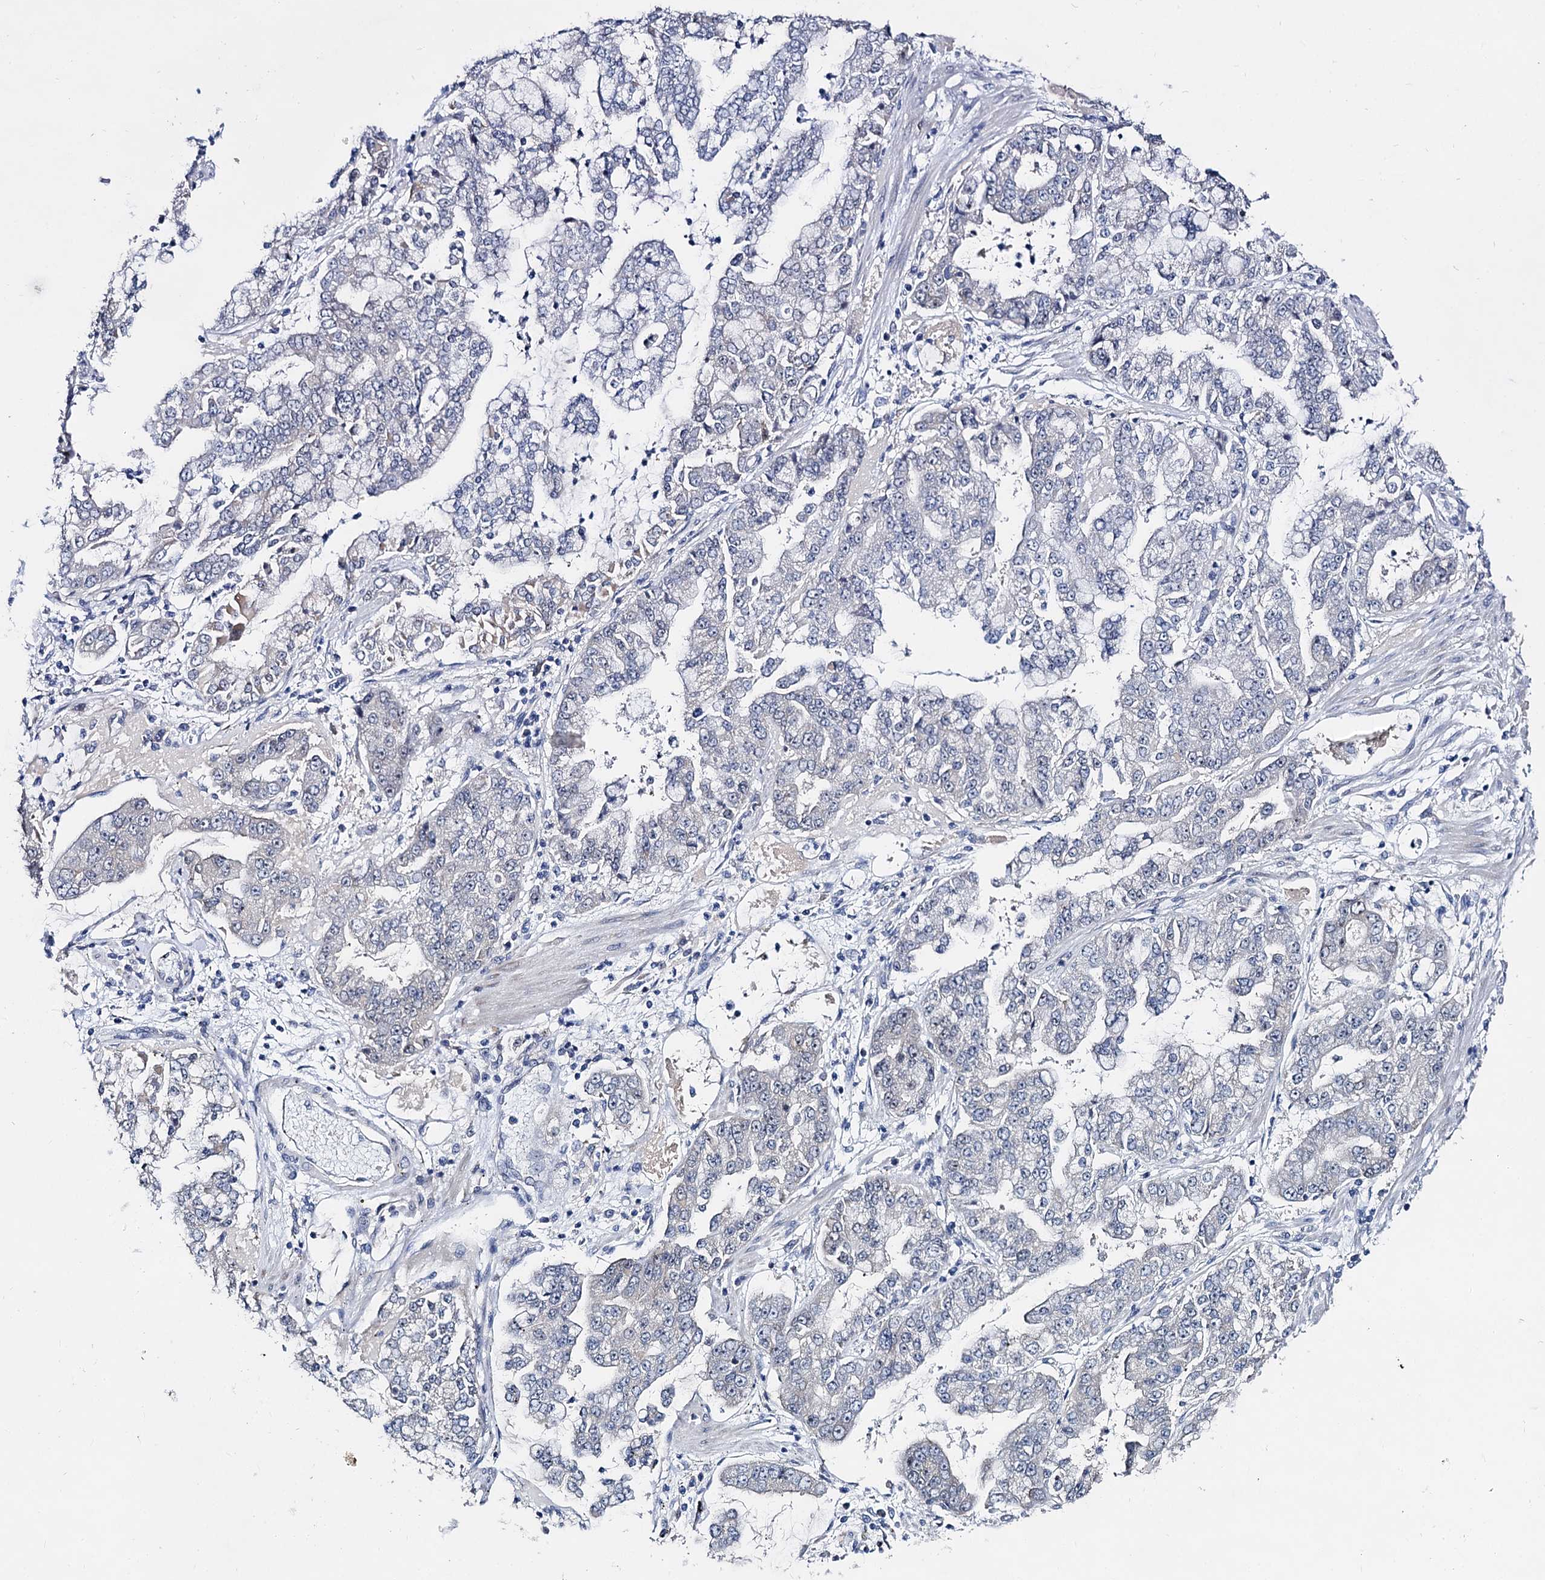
{"staining": {"intensity": "negative", "quantity": "none", "location": "none"}, "tissue": "stomach cancer", "cell_type": "Tumor cells", "image_type": "cancer", "snomed": [{"axis": "morphology", "description": "Adenocarcinoma, NOS"}, {"axis": "topography", "description": "Stomach"}], "caption": "Human stomach cancer (adenocarcinoma) stained for a protein using immunohistochemistry reveals no staining in tumor cells.", "gene": "CAPRIN2", "patient": {"sex": "male", "age": 76}}